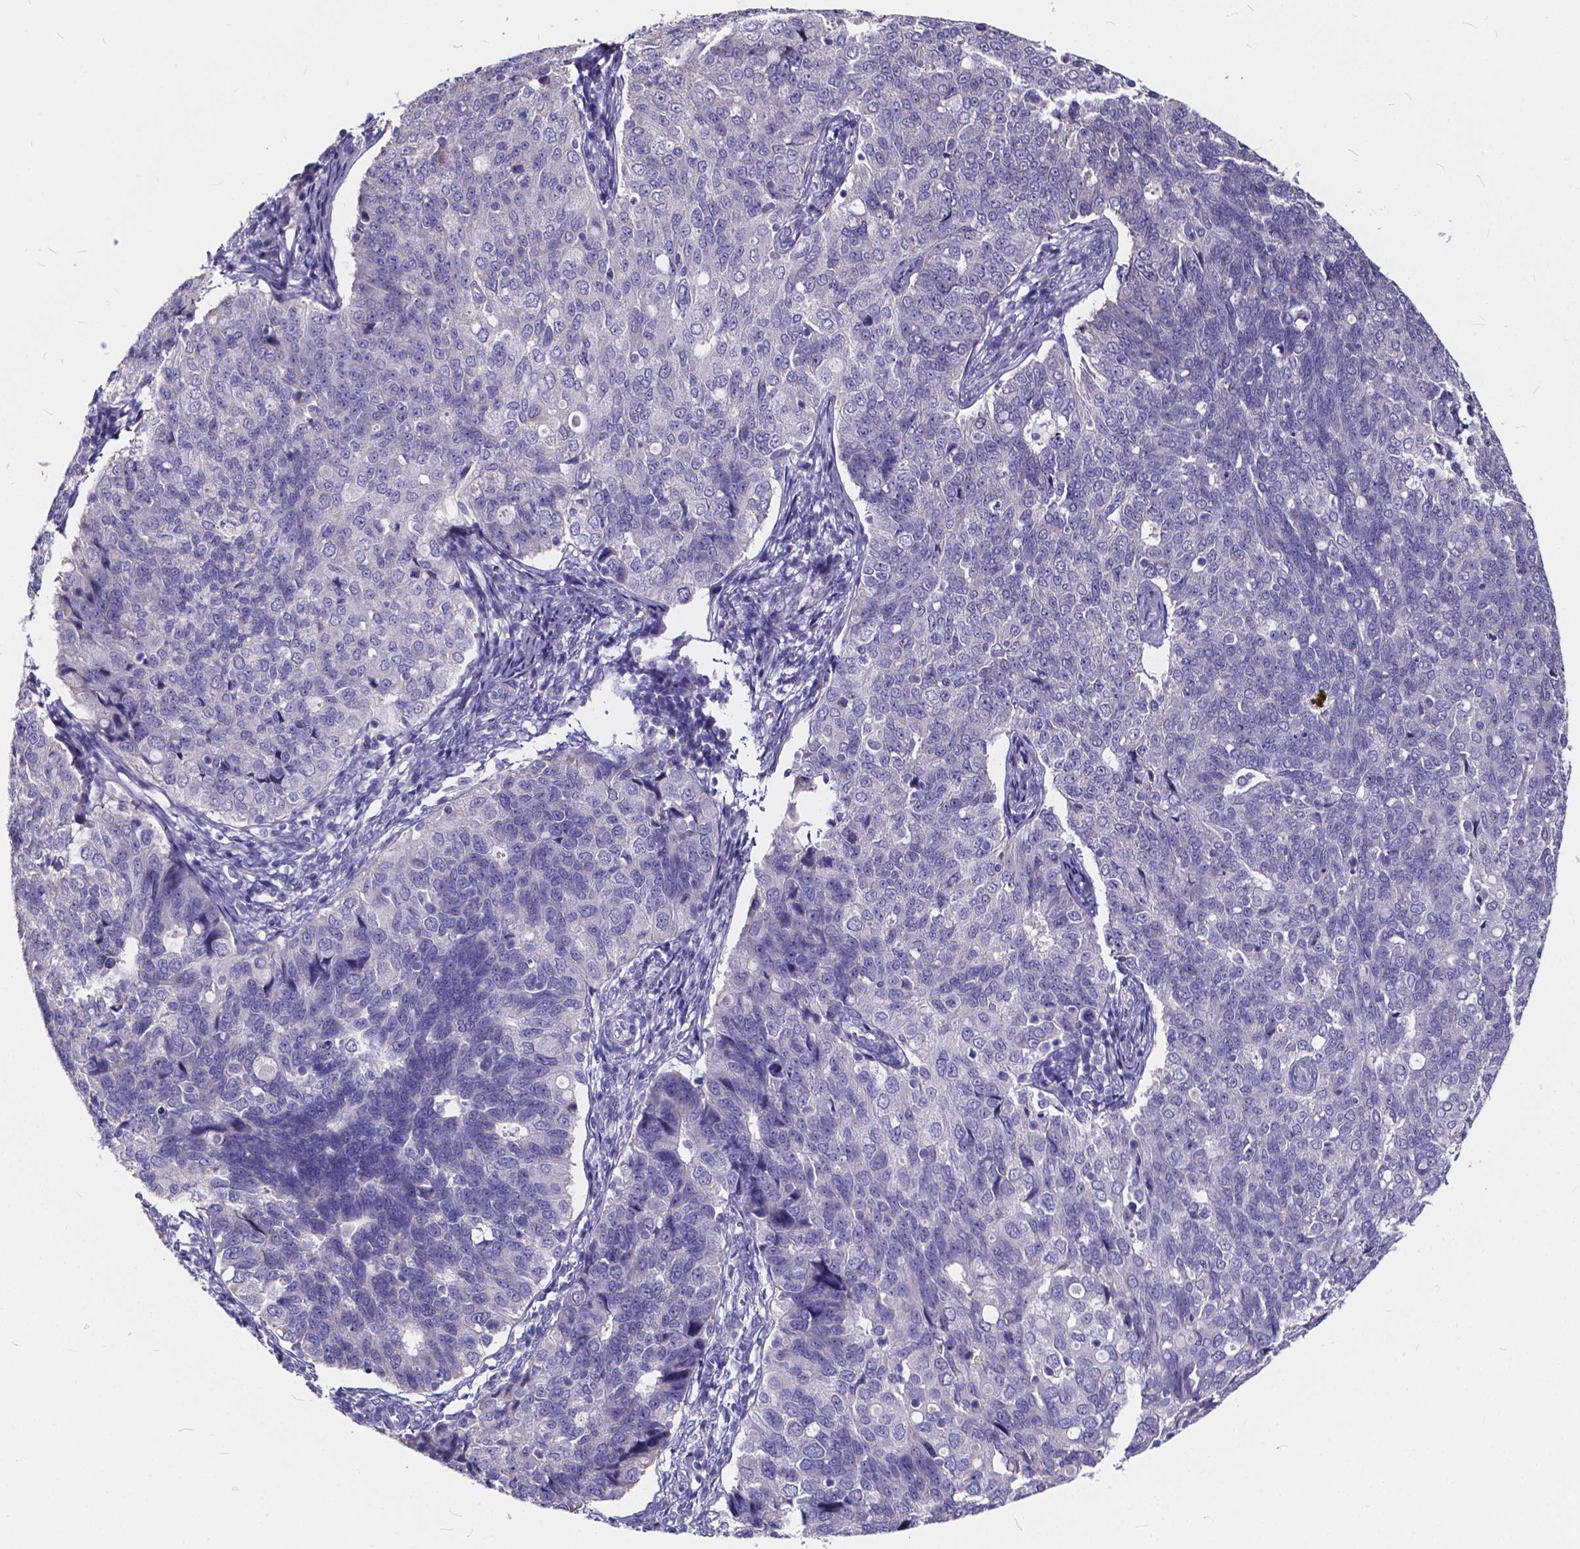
{"staining": {"intensity": "negative", "quantity": "none", "location": "none"}, "tissue": "endometrial cancer", "cell_type": "Tumor cells", "image_type": "cancer", "snomed": [{"axis": "morphology", "description": "Adenocarcinoma, NOS"}, {"axis": "topography", "description": "Endometrium"}], "caption": "Immunohistochemistry histopathology image of endometrial adenocarcinoma stained for a protein (brown), which reveals no expression in tumor cells. (DAB (3,3'-diaminobenzidine) immunohistochemistry (IHC) with hematoxylin counter stain).", "gene": "SPEF2", "patient": {"sex": "female", "age": 43}}